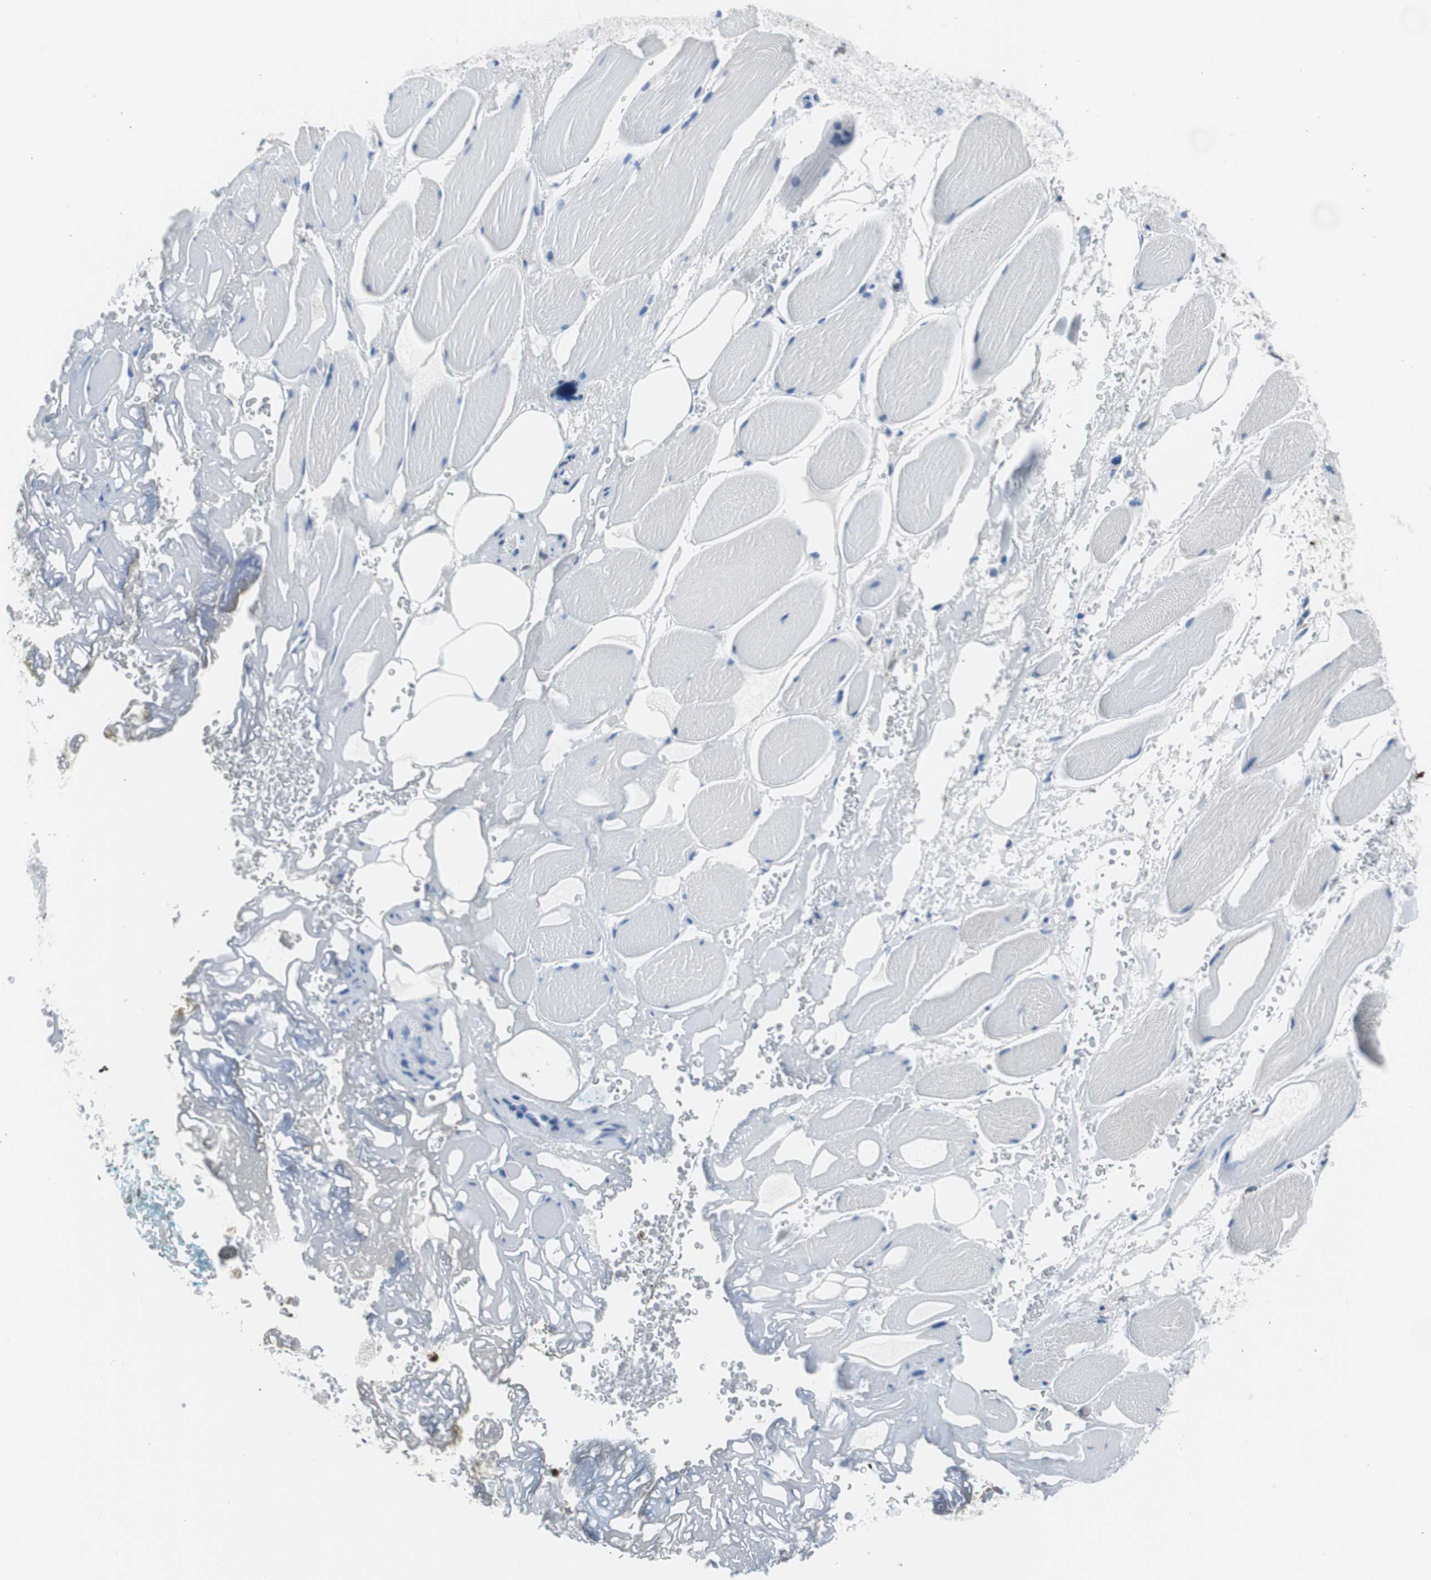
{"staining": {"intensity": "moderate", "quantity": "25%-75%", "location": "cytoplasmic/membranous,nuclear"}, "tissue": "adipose tissue", "cell_type": "Adipocytes", "image_type": "normal", "snomed": [{"axis": "morphology", "description": "Normal tissue, NOS"}, {"axis": "topography", "description": "Soft tissue"}, {"axis": "topography", "description": "Peripheral nerve tissue"}], "caption": "DAB (3,3'-diaminobenzidine) immunohistochemical staining of normal adipose tissue reveals moderate cytoplasmic/membranous,nuclear protein positivity in about 25%-75% of adipocytes. The protein is stained brown, and the nuclei are stained in blue (DAB (3,3'-diaminobenzidine) IHC with brightfield microscopy, high magnification).", "gene": "SYK", "patient": {"sex": "female", "age": 71}}